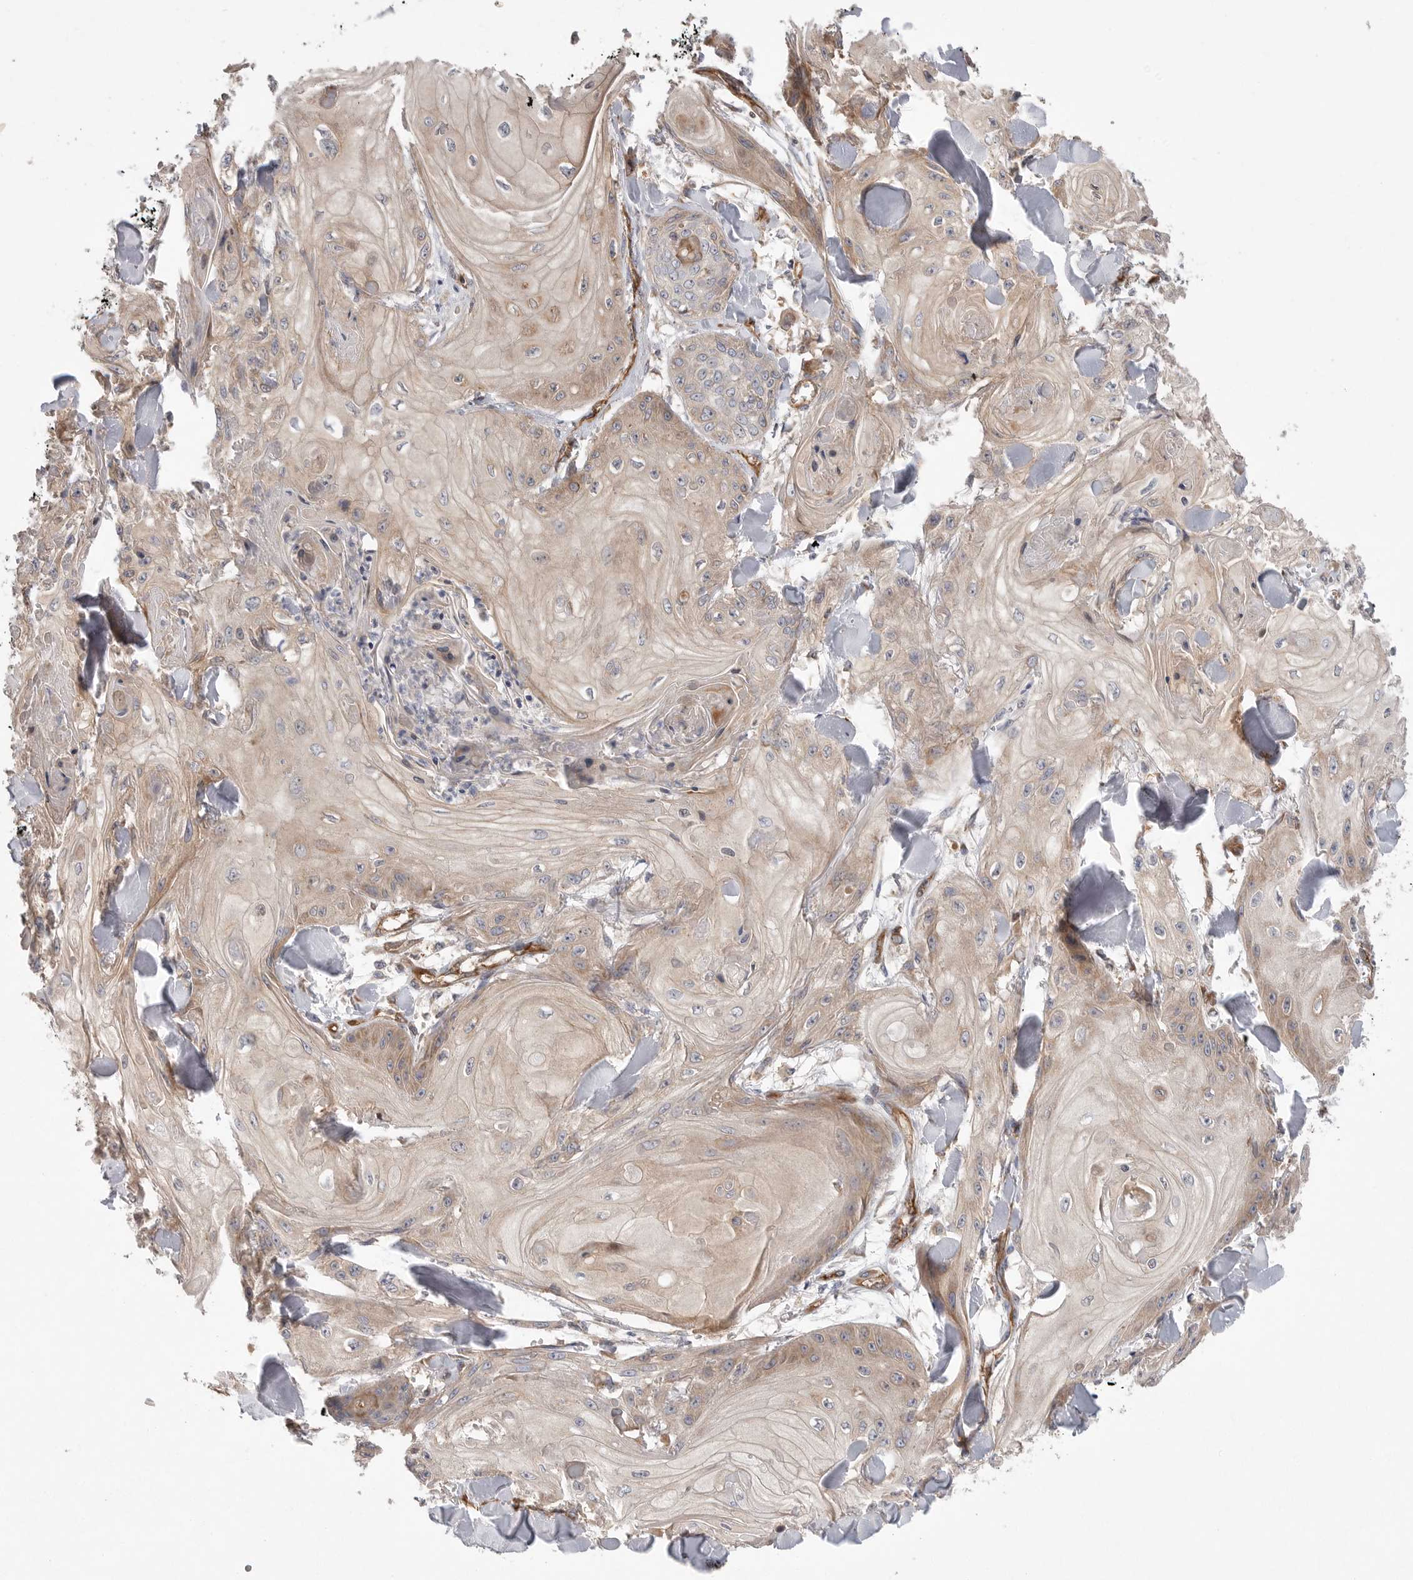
{"staining": {"intensity": "weak", "quantity": "25%-75%", "location": "cytoplasmic/membranous"}, "tissue": "skin cancer", "cell_type": "Tumor cells", "image_type": "cancer", "snomed": [{"axis": "morphology", "description": "Squamous cell carcinoma, NOS"}, {"axis": "topography", "description": "Skin"}], "caption": "Weak cytoplasmic/membranous protein positivity is identified in about 25%-75% of tumor cells in skin cancer.", "gene": "PRKCH", "patient": {"sex": "male", "age": 74}}